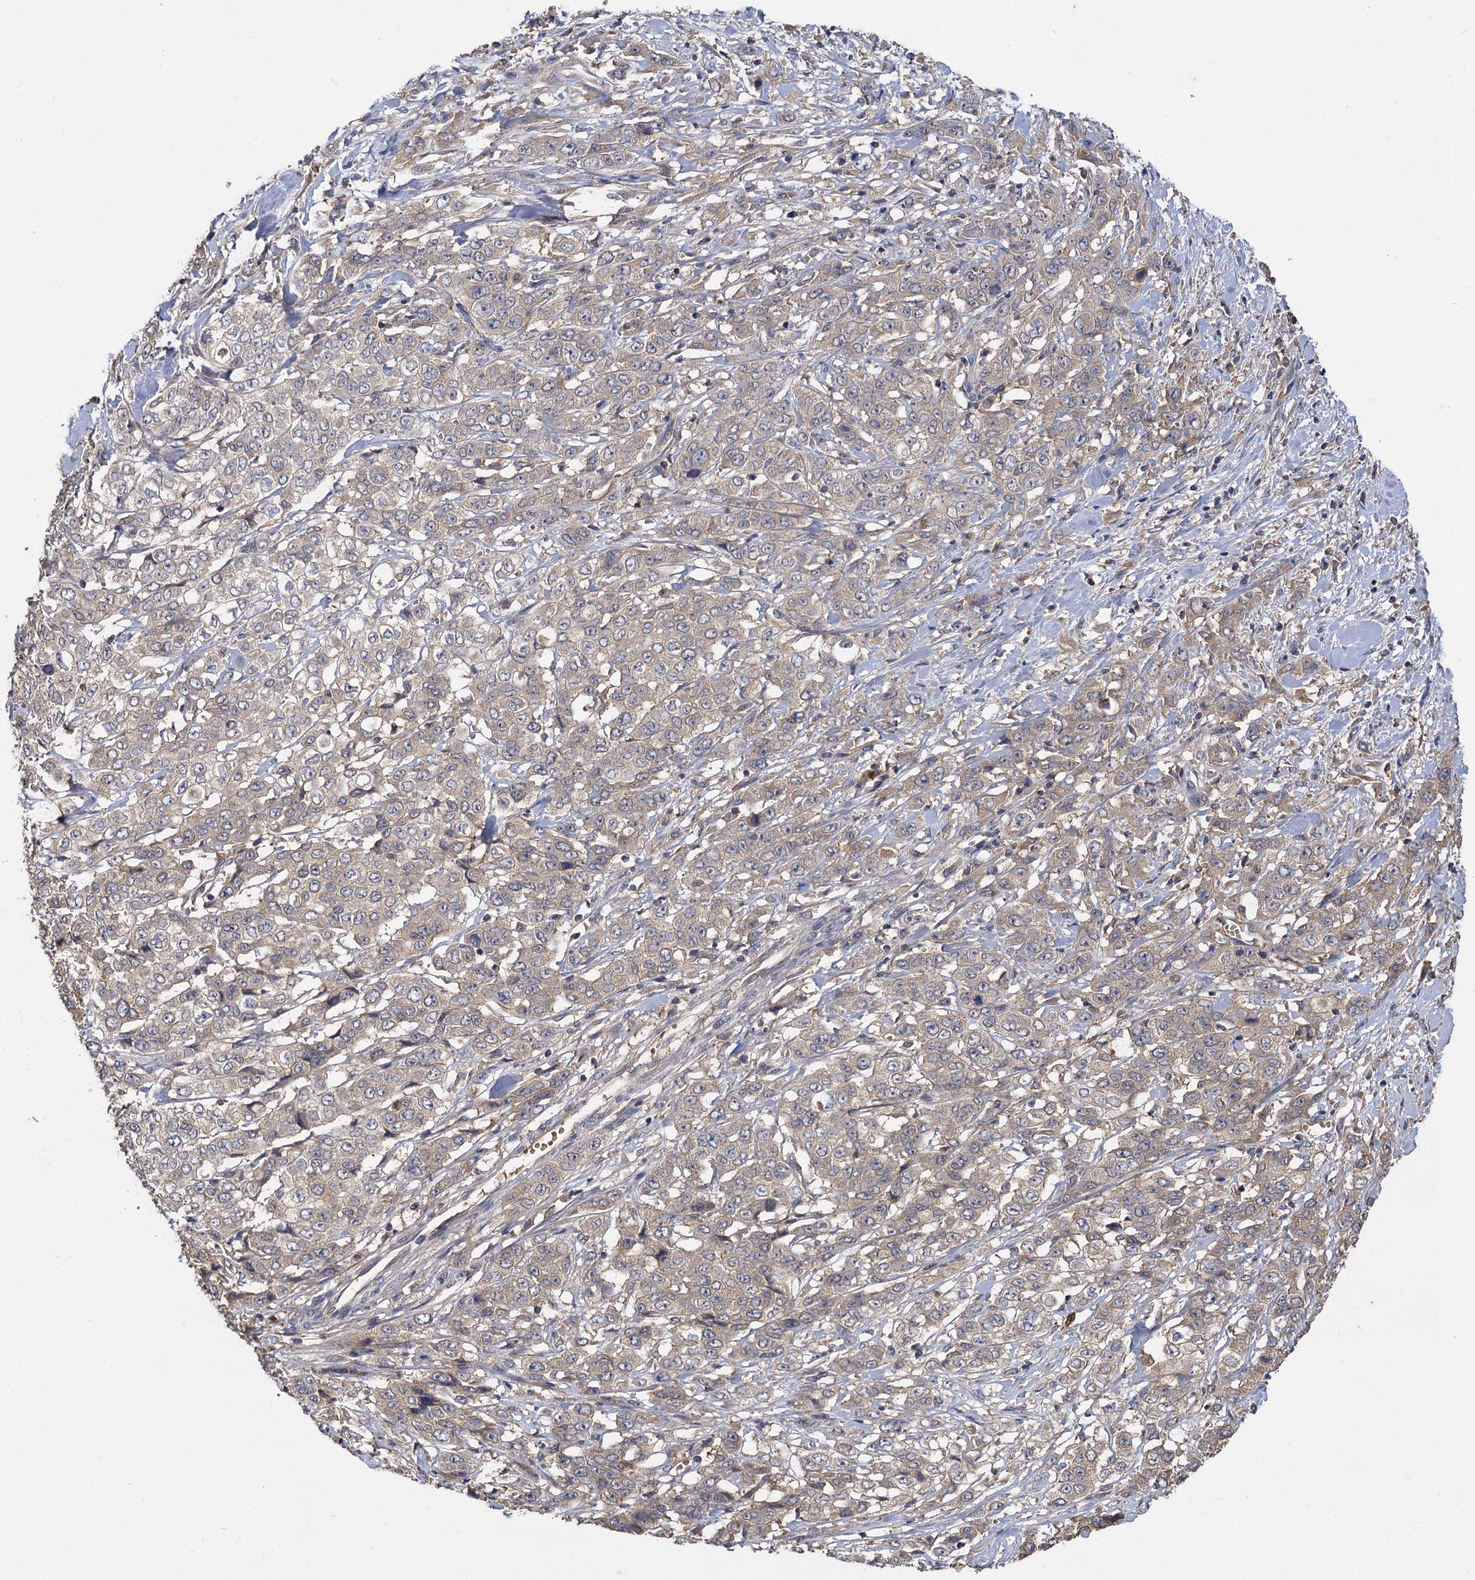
{"staining": {"intensity": "negative", "quantity": "none", "location": "none"}, "tissue": "stomach cancer", "cell_type": "Tumor cells", "image_type": "cancer", "snomed": [{"axis": "morphology", "description": "Adenocarcinoma, NOS"}, {"axis": "topography", "description": "Stomach, upper"}], "caption": "Immunohistochemistry micrograph of neoplastic tissue: human stomach adenocarcinoma stained with DAB displays no significant protein expression in tumor cells. (DAB IHC with hematoxylin counter stain).", "gene": "USP50", "patient": {"sex": "male", "age": 62}}